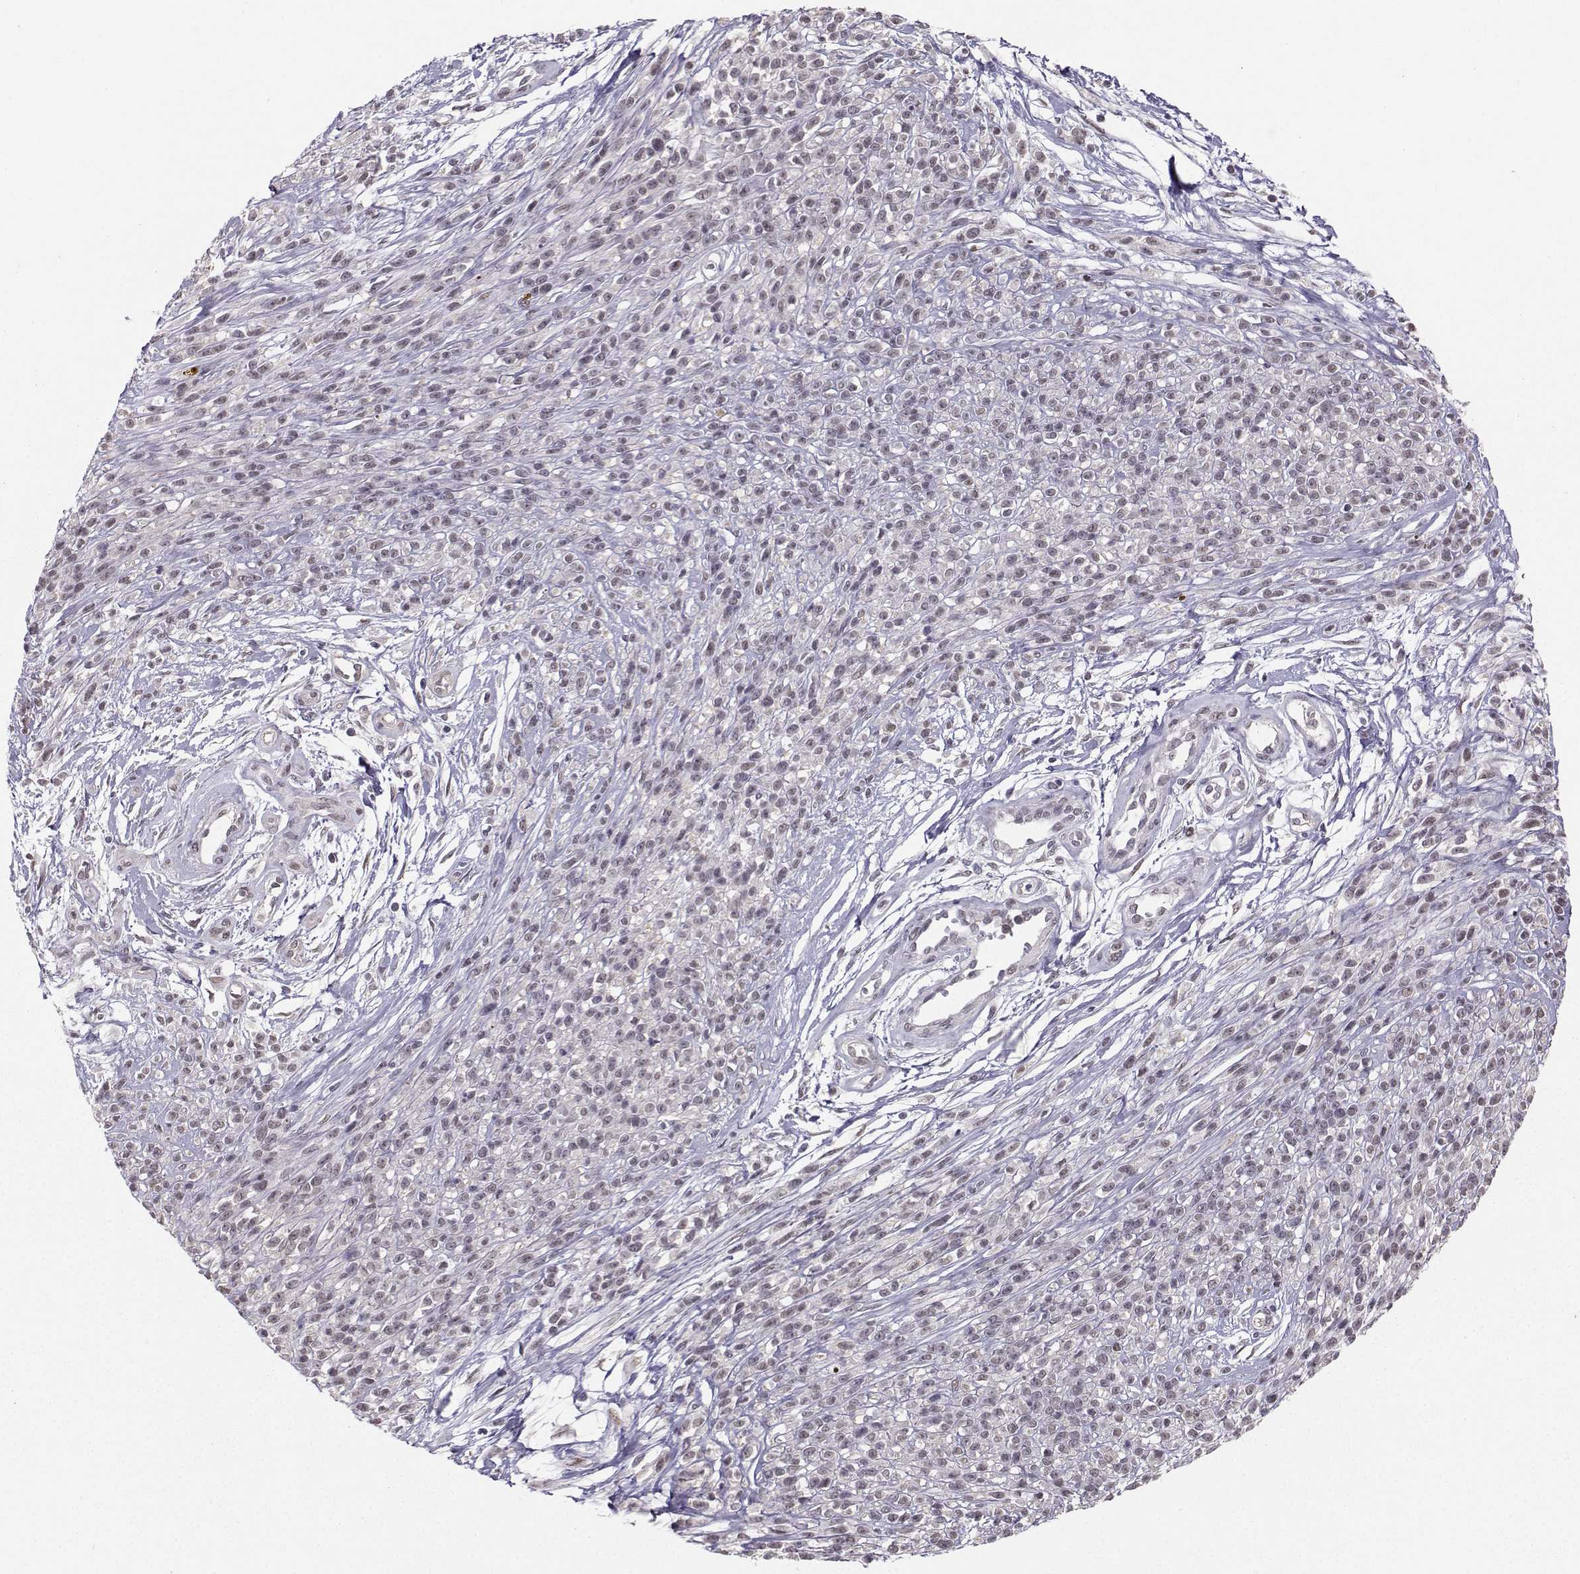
{"staining": {"intensity": "negative", "quantity": "none", "location": "none"}, "tissue": "melanoma", "cell_type": "Tumor cells", "image_type": "cancer", "snomed": [{"axis": "morphology", "description": "Malignant melanoma, NOS"}, {"axis": "topography", "description": "Skin"}, {"axis": "topography", "description": "Skin of trunk"}], "caption": "High magnification brightfield microscopy of melanoma stained with DAB (3,3'-diaminobenzidine) (brown) and counterstained with hematoxylin (blue): tumor cells show no significant expression.", "gene": "PKP2", "patient": {"sex": "male", "age": 74}}